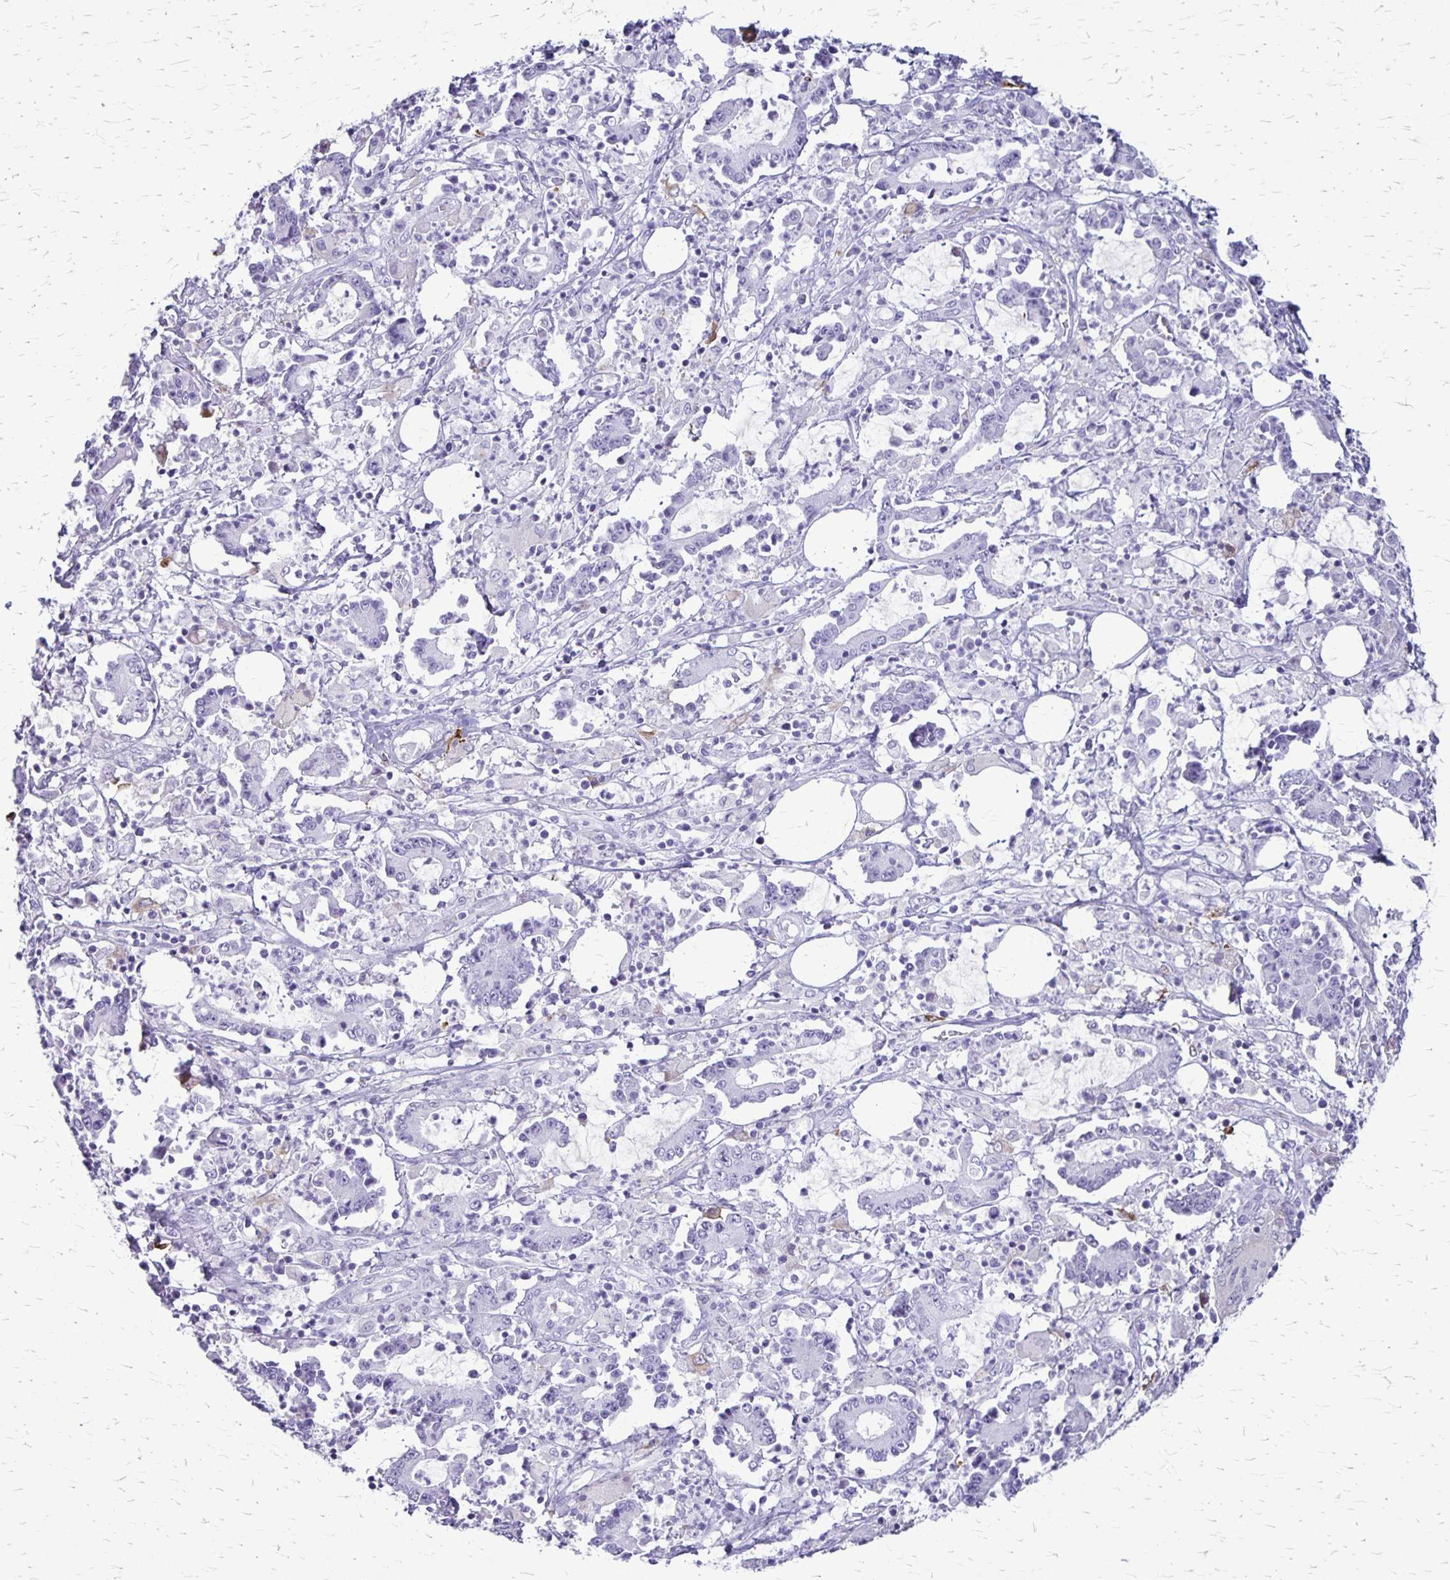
{"staining": {"intensity": "negative", "quantity": "none", "location": "none"}, "tissue": "stomach cancer", "cell_type": "Tumor cells", "image_type": "cancer", "snomed": [{"axis": "morphology", "description": "Adenocarcinoma, NOS"}, {"axis": "topography", "description": "Stomach, upper"}], "caption": "Tumor cells show no significant staining in stomach cancer (adenocarcinoma).", "gene": "RTN1", "patient": {"sex": "male", "age": 68}}